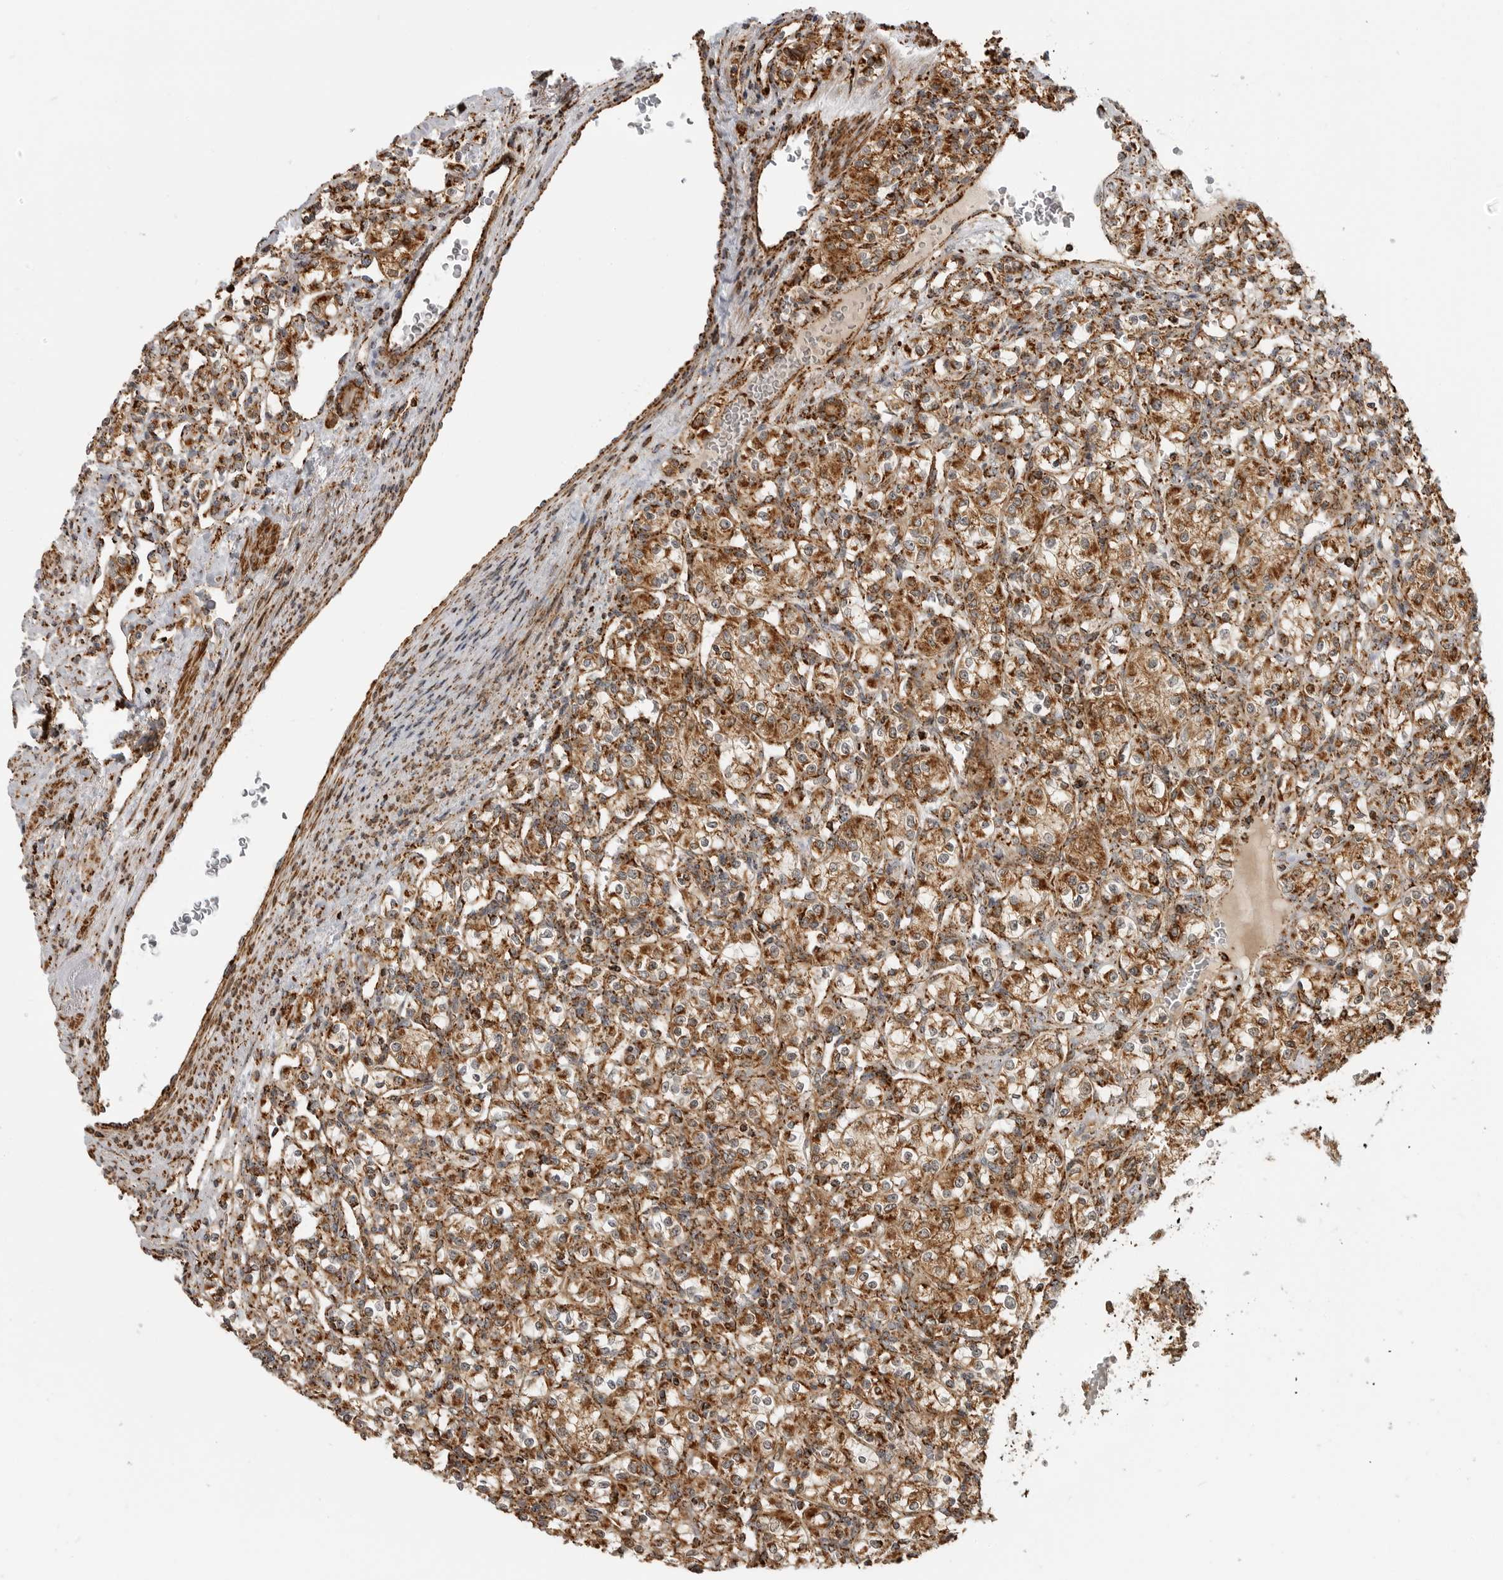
{"staining": {"intensity": "strong", "quantity": ">75%", "location": "cytoplasmic/membranous"}, "tissue": "renal cancer", "cell_type": "Tumor cells", "image_type": "cancer", "snomed": [{"axis": "morphology", "description": "Adenocarcinoma, NOS"}, {"axis": "topography", "description": "Kidney"}], "caption": "The immunohistochemical stain shows strong cytoplasmic/membranous expression in tumor cells of renal adenocarcinoma tissue.", "gene": "BMP2K", "patient": {"sex": "male", "age": 77}}